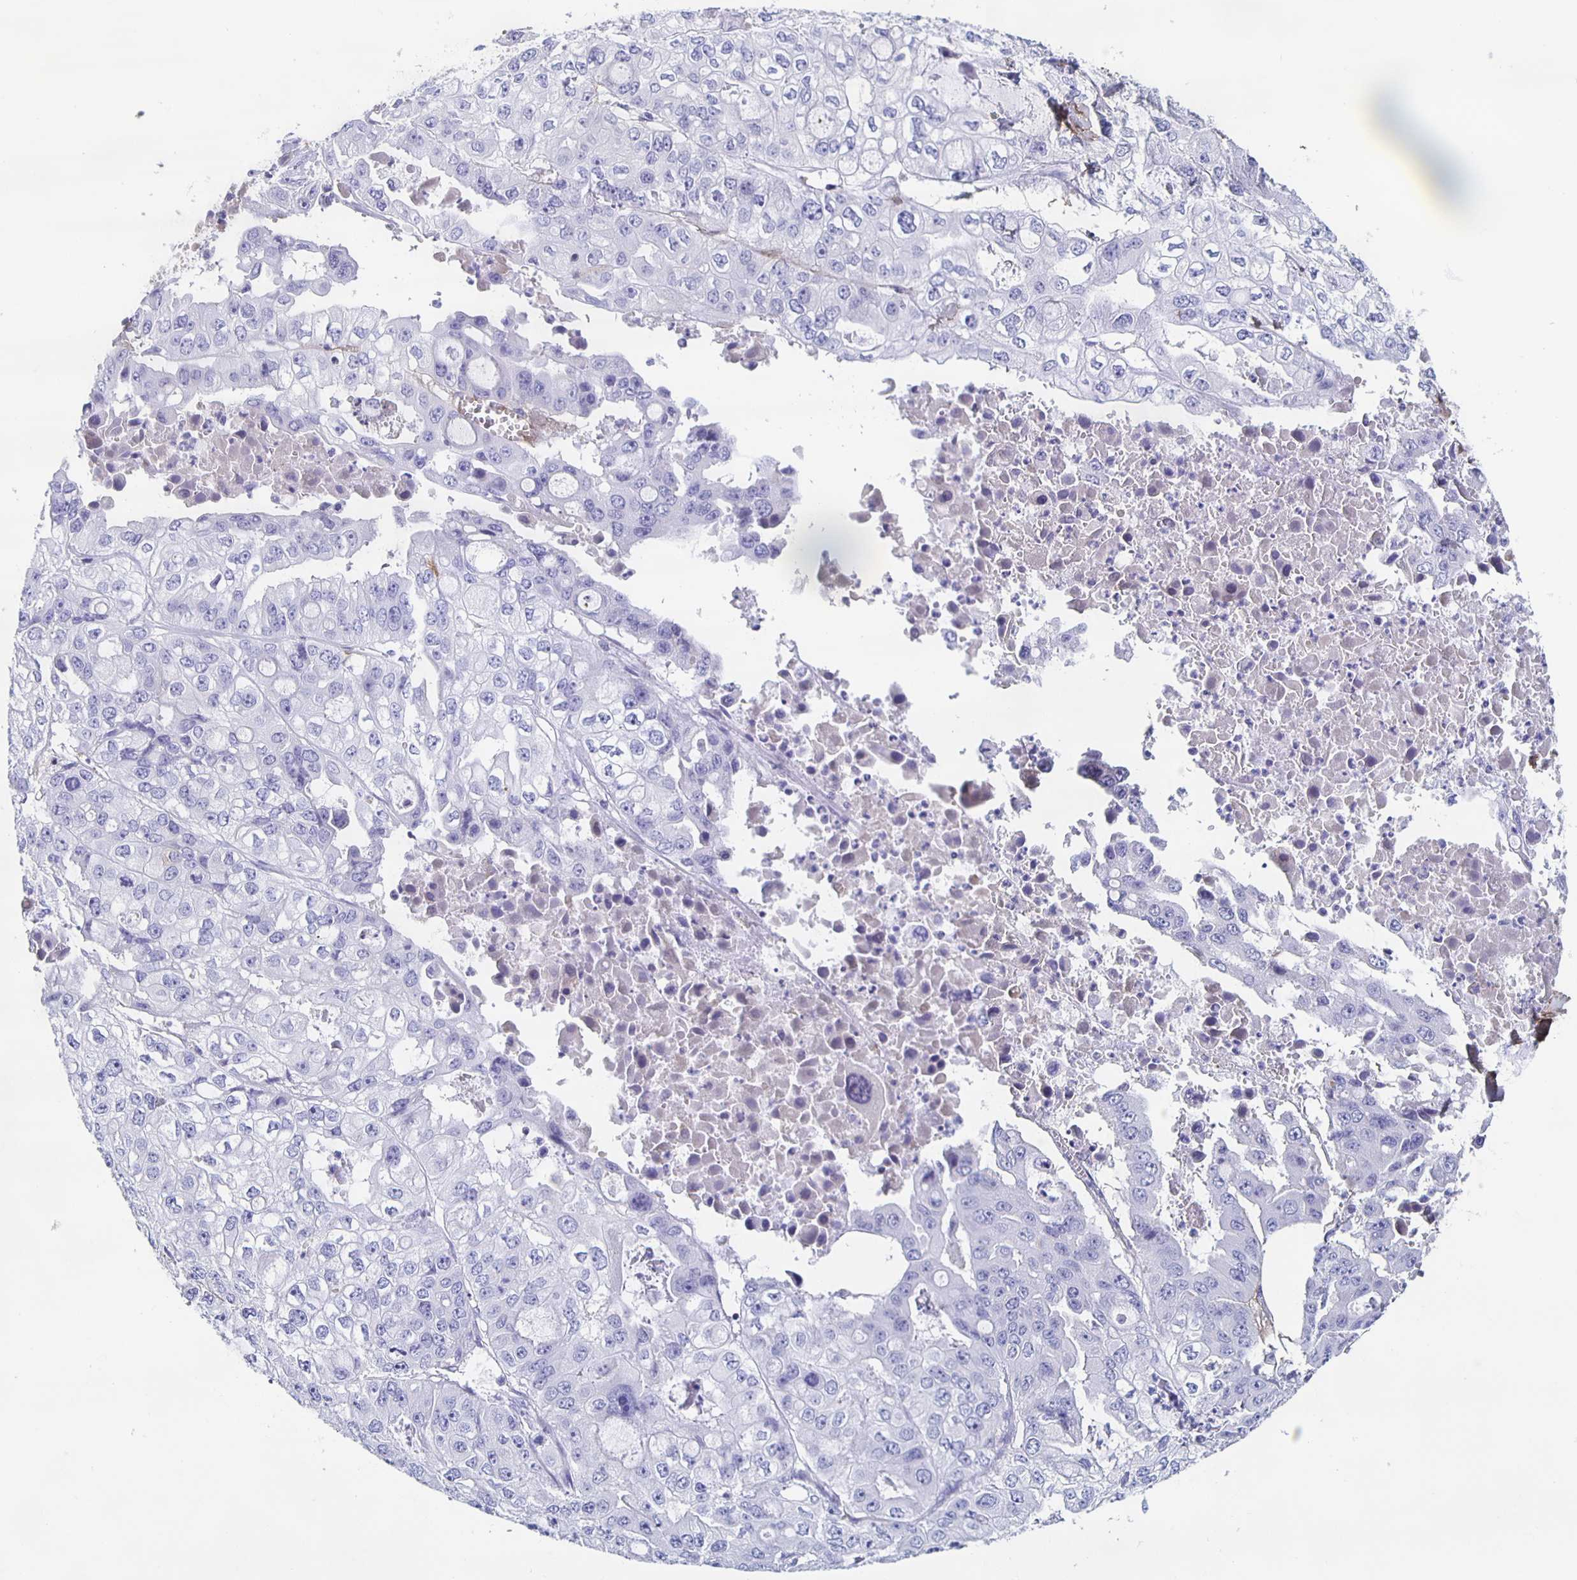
{"staining": {"intensity": "negative", "quantity": "none", "location": "none"}, "tissue": "ovarian cancer", "cell_type": "Tumor cells", "image_type": "cancer", "snomed": [{"axis": "morphology", "description": "Cystadenocarcinoma, serous, NOS"}, {"axis": "topography", "description": "Ovary"}], "caption": "Immunohistochemistry photomicrograph of human serous cystadenocarcinoma (ovarian) stained for a protein (brown), which reveals no staining in tumor cells. (Immunohistochemistry, brightfield microscopy, high magnification).", "gene": "FGA", "patient": {"sex": "female", "age": 56}}